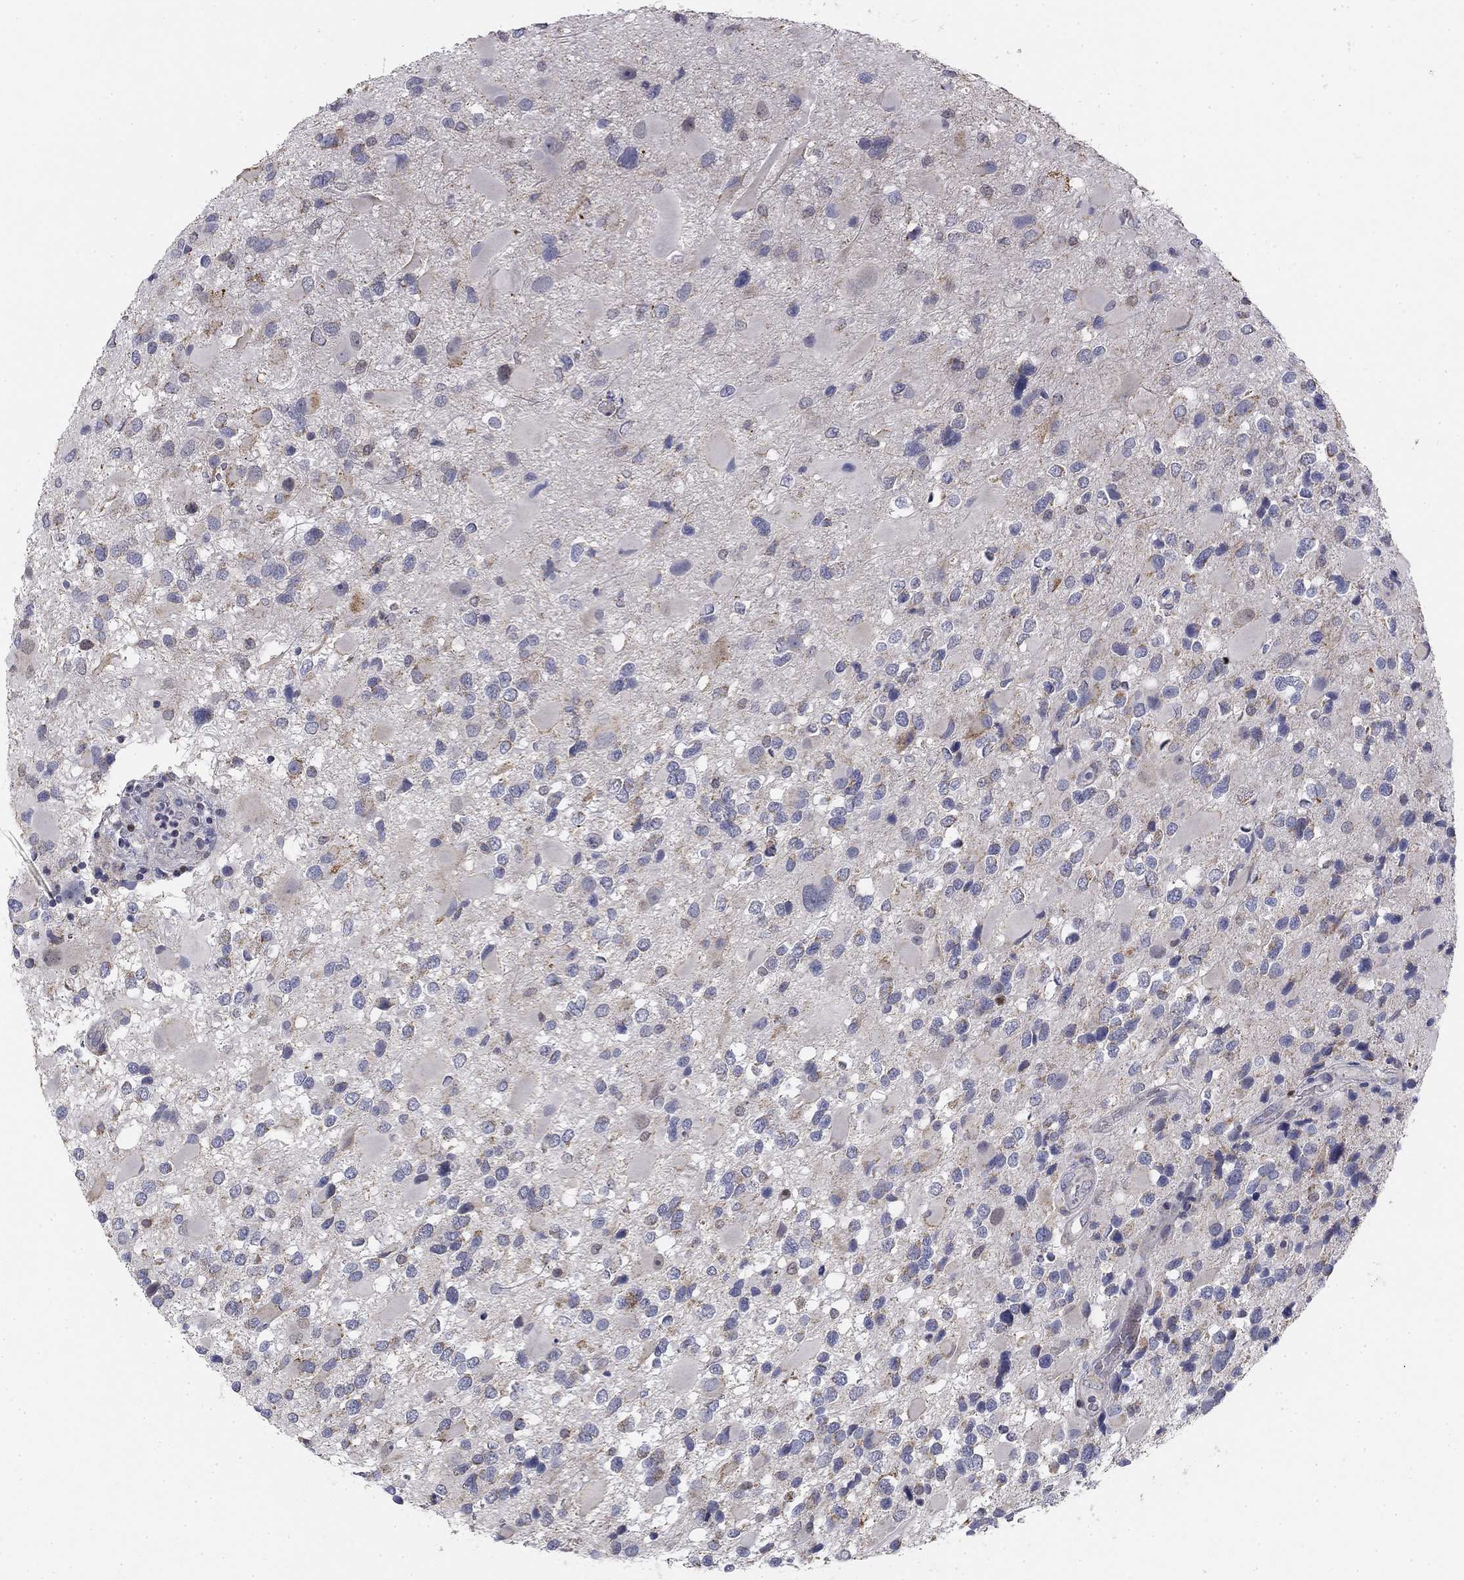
{"staining": {"intensity": "moderate", "quantity": "<25%", "location": "cytoplasmic/membranous"}, "tissue": "glioma", "cell_type": "Tumor cells", "image_type": "cancer", "snomed": [{"axis": "morphology", "description": "Glioma, malignant, Low grade"}, {"axis": "topography", "description": "Brain"}], "caption": "Tumor cells demonstrate low levels of moderate cytoplasmic/membranous expression in approximately <25% of cells in human glioma.", "gene": "SLC2A9", "patient": {"sex": "female", "age": 32}}